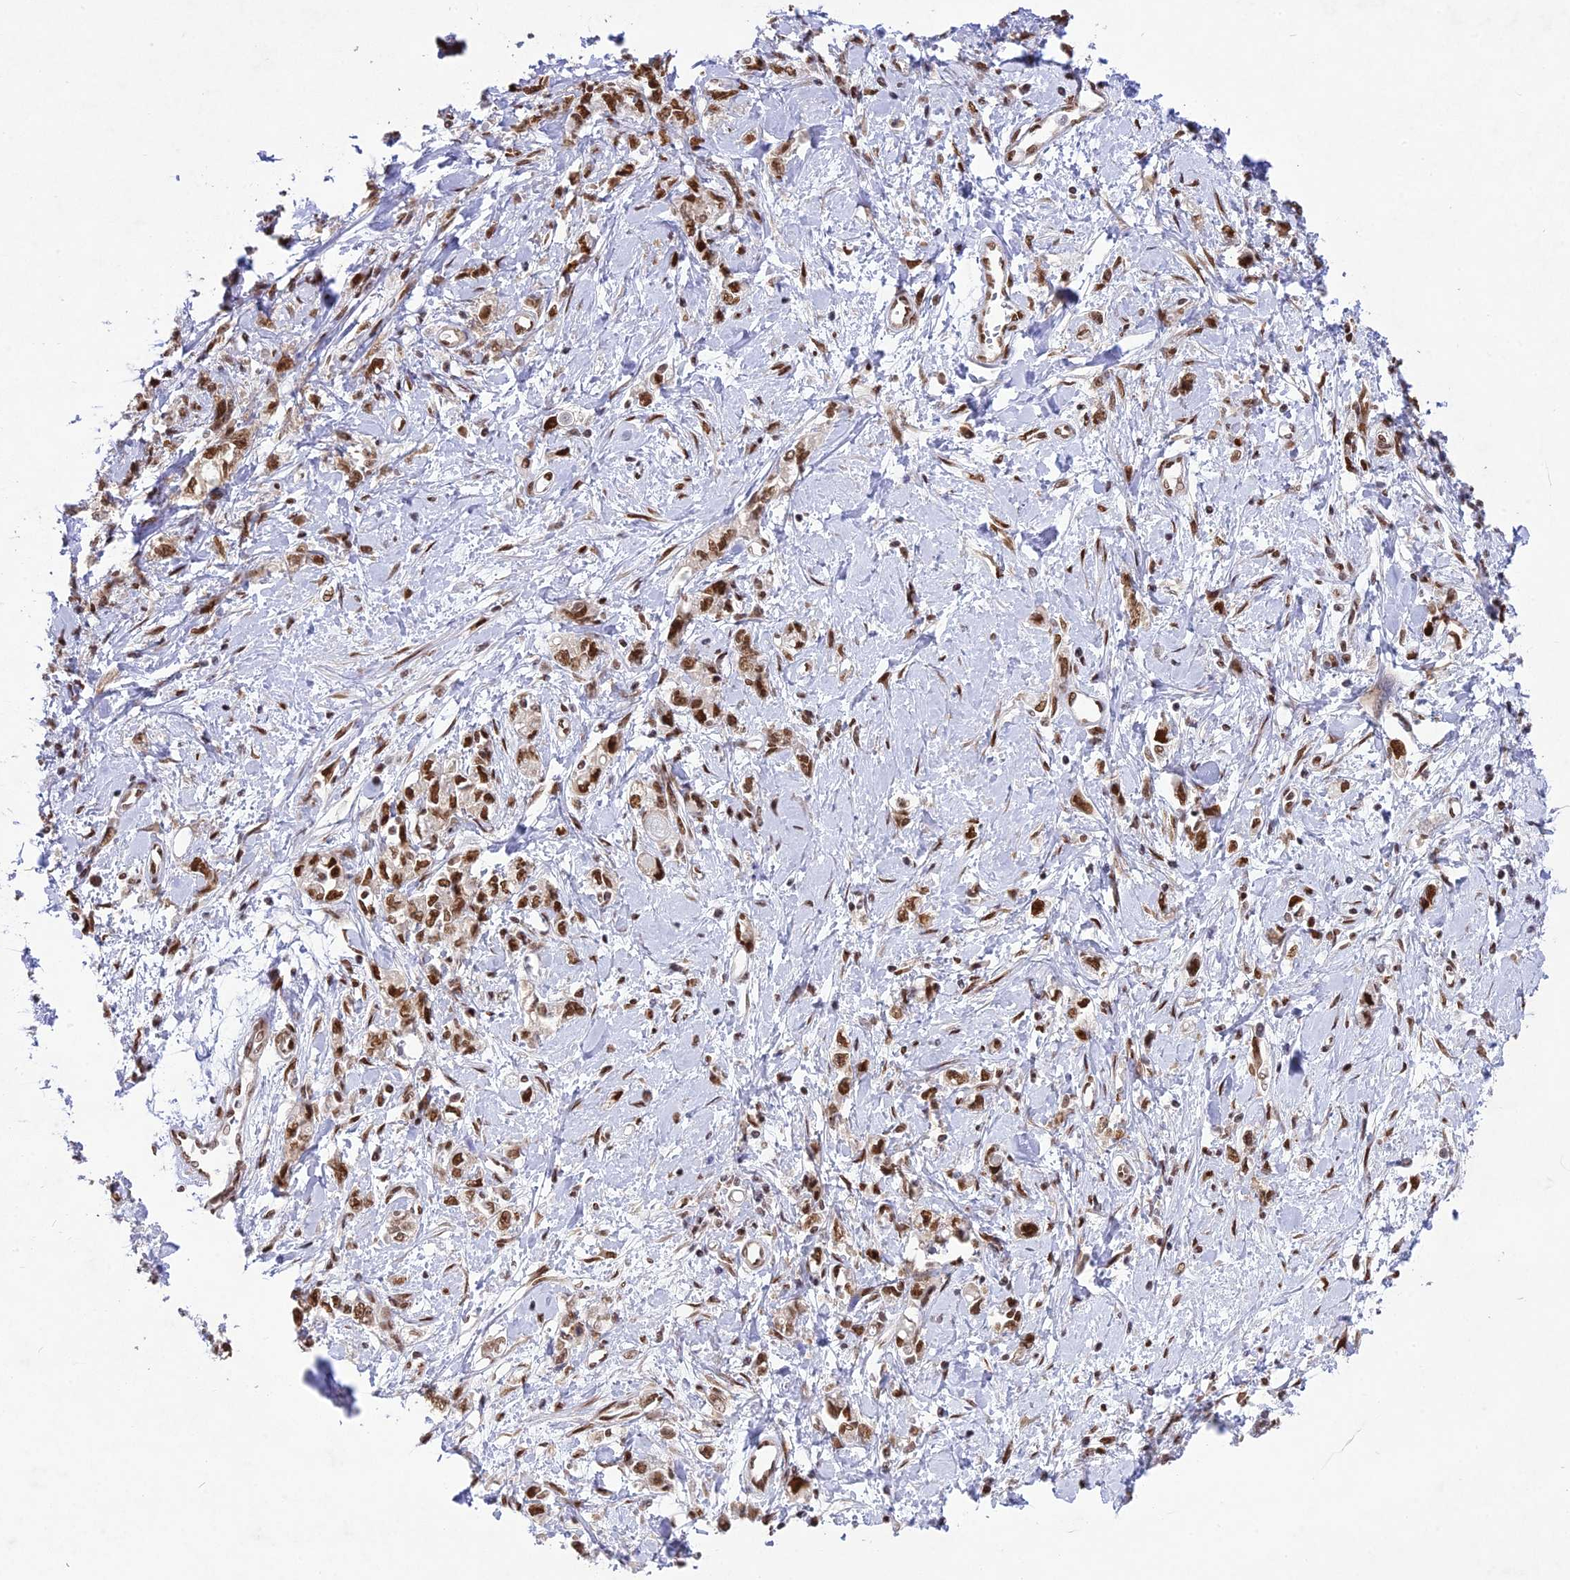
{"staining": {"intensity": "strong", "quantity": ">75%", "location": "nuclear"}, "tissue": "stomach cancer", "cell_type": "Tumor cells", "image_type": "cancer", "snomed": [{"axis": "morphology", "description": "Adenocarcinoma, NOS"}, {"axis": "topography", "description": "Stomach"}], "caption": "Tumor cells reveal high levels of strong nuclear positivity in about >75% of cells in stomach cancer (adenocarcinoma).", "gene": "DDX1", "patient": {"sex": "female", "age": 76}}